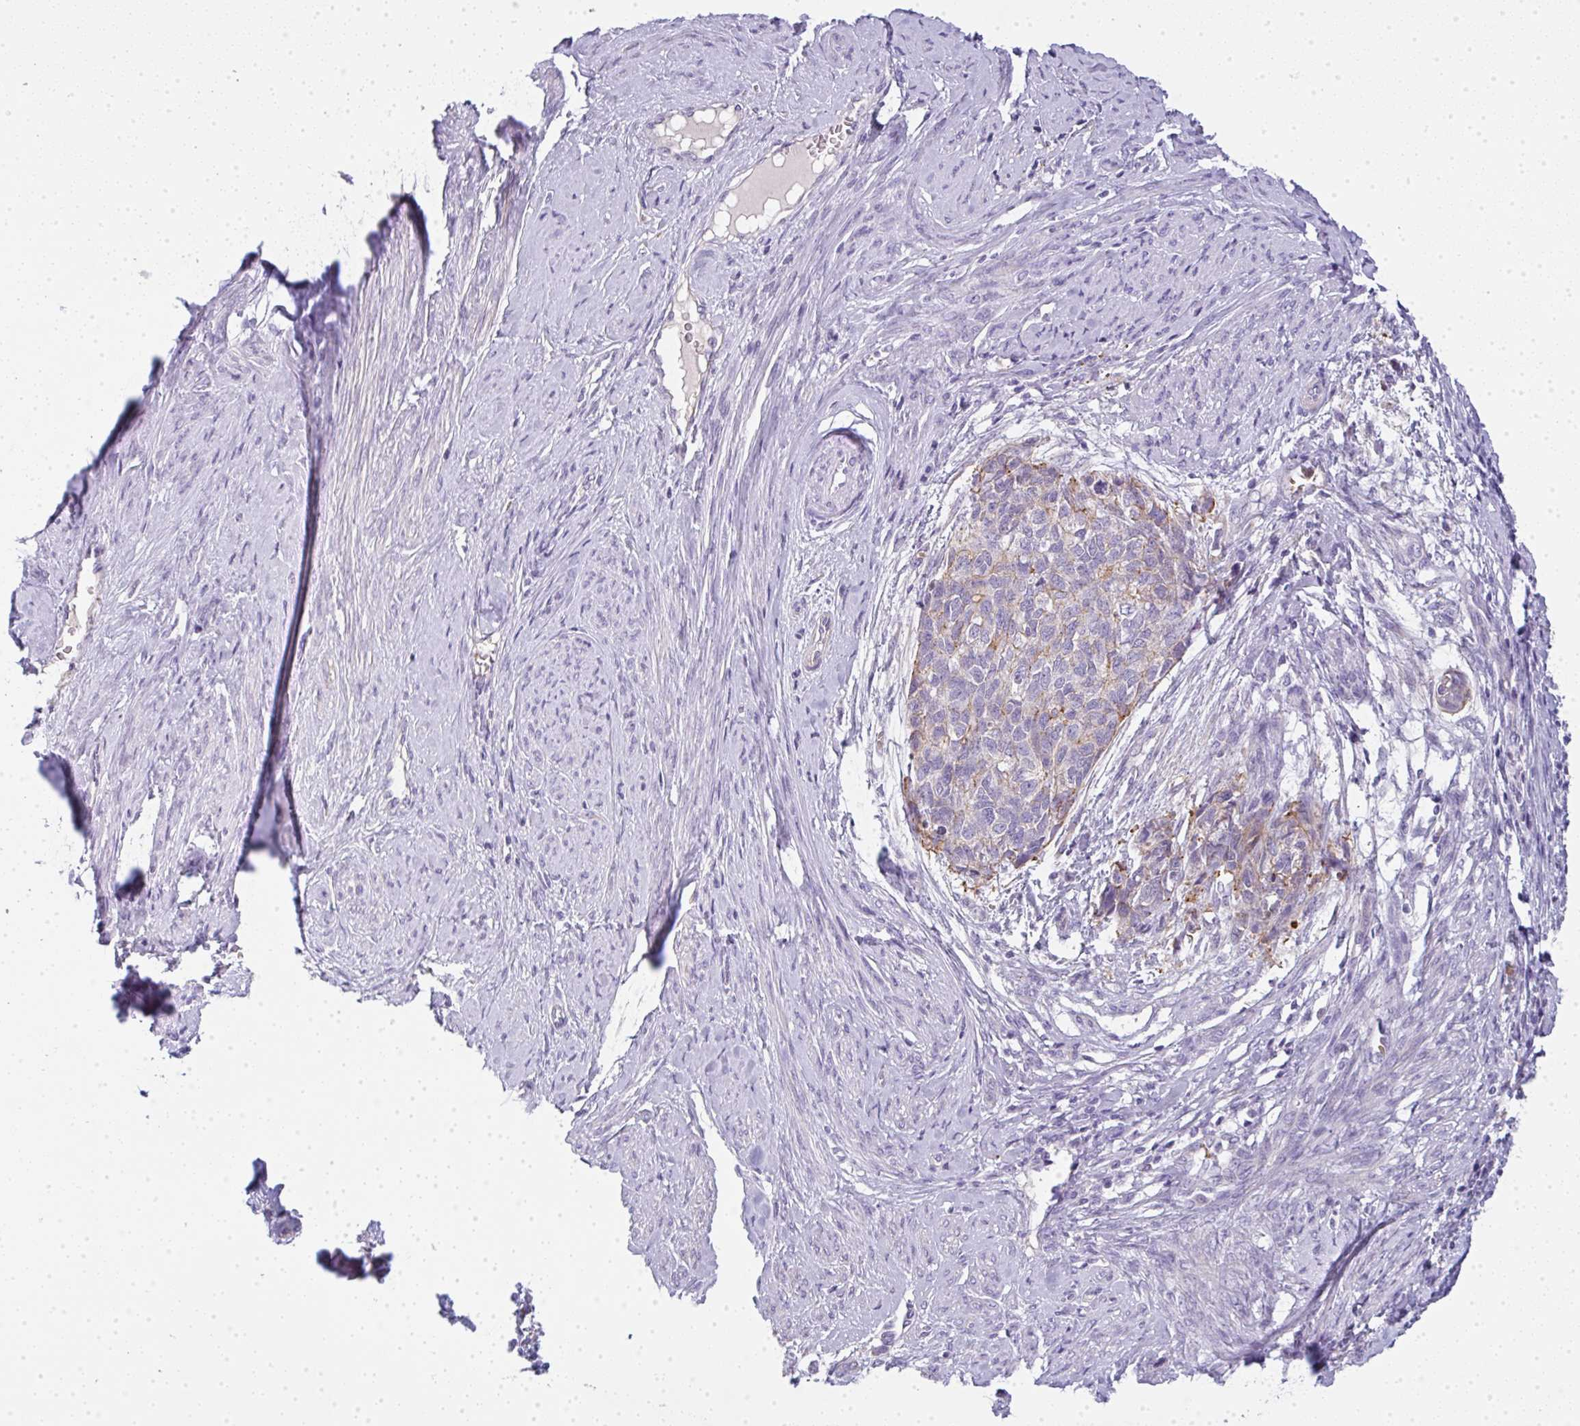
{"staining": {"intensity": "weak", "quantity": "<25%", "location": "cytoplasmic/membranous"}, "tissue": "cervical cancer", "cell_type": "Tumor cells", "image_type": "cancer", "snomed": [{"axis": "morphology", "description": "Squamous cell carcinoma, NOS"}, {"axis": "topography", "description": "Cervix"}], "caption": "Tumor cells are negative for protein expression in human cervical squamous cell carcinoma.", "gene": "LPAR4", "patient": {"sex": "female", "age": 63}}